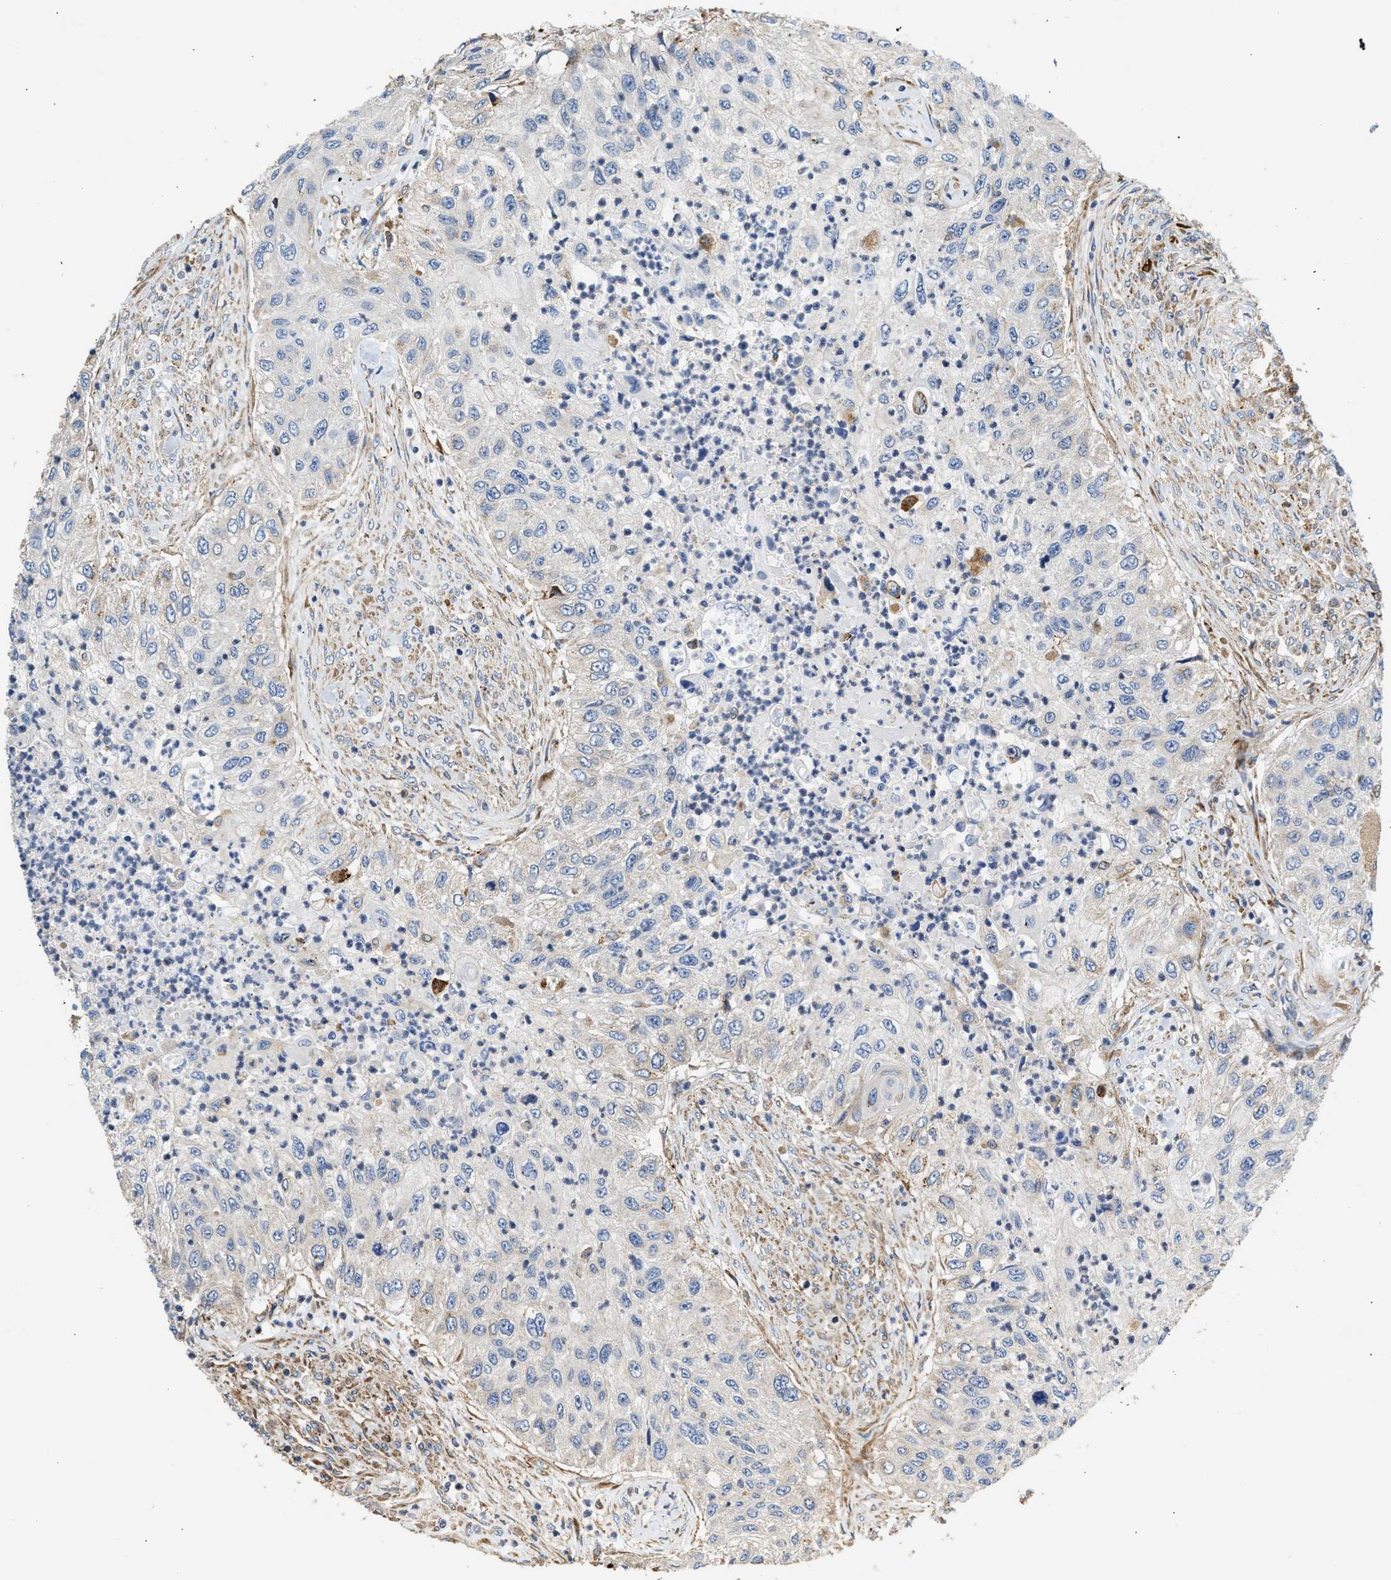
{"staining": {"intensity": "negative", "quantity": "none", "location": "none"}, "tissue": "urothelial cancer", "cell_type": "Tumor cells", "image_type": "cancer", "snomed": [{"axis": "morphology", "description": "Urothelial carcinoma, High grade"}, {"axis": "topography", "description": "Urinary bladder"}], "caption": "Immunohistochemistry (IHC) of high-grade urothelial carcinoma reveals no positivity in tumor cells.", "gene": "AMZ1", "patient": {"sex": "female", "age": 60}}